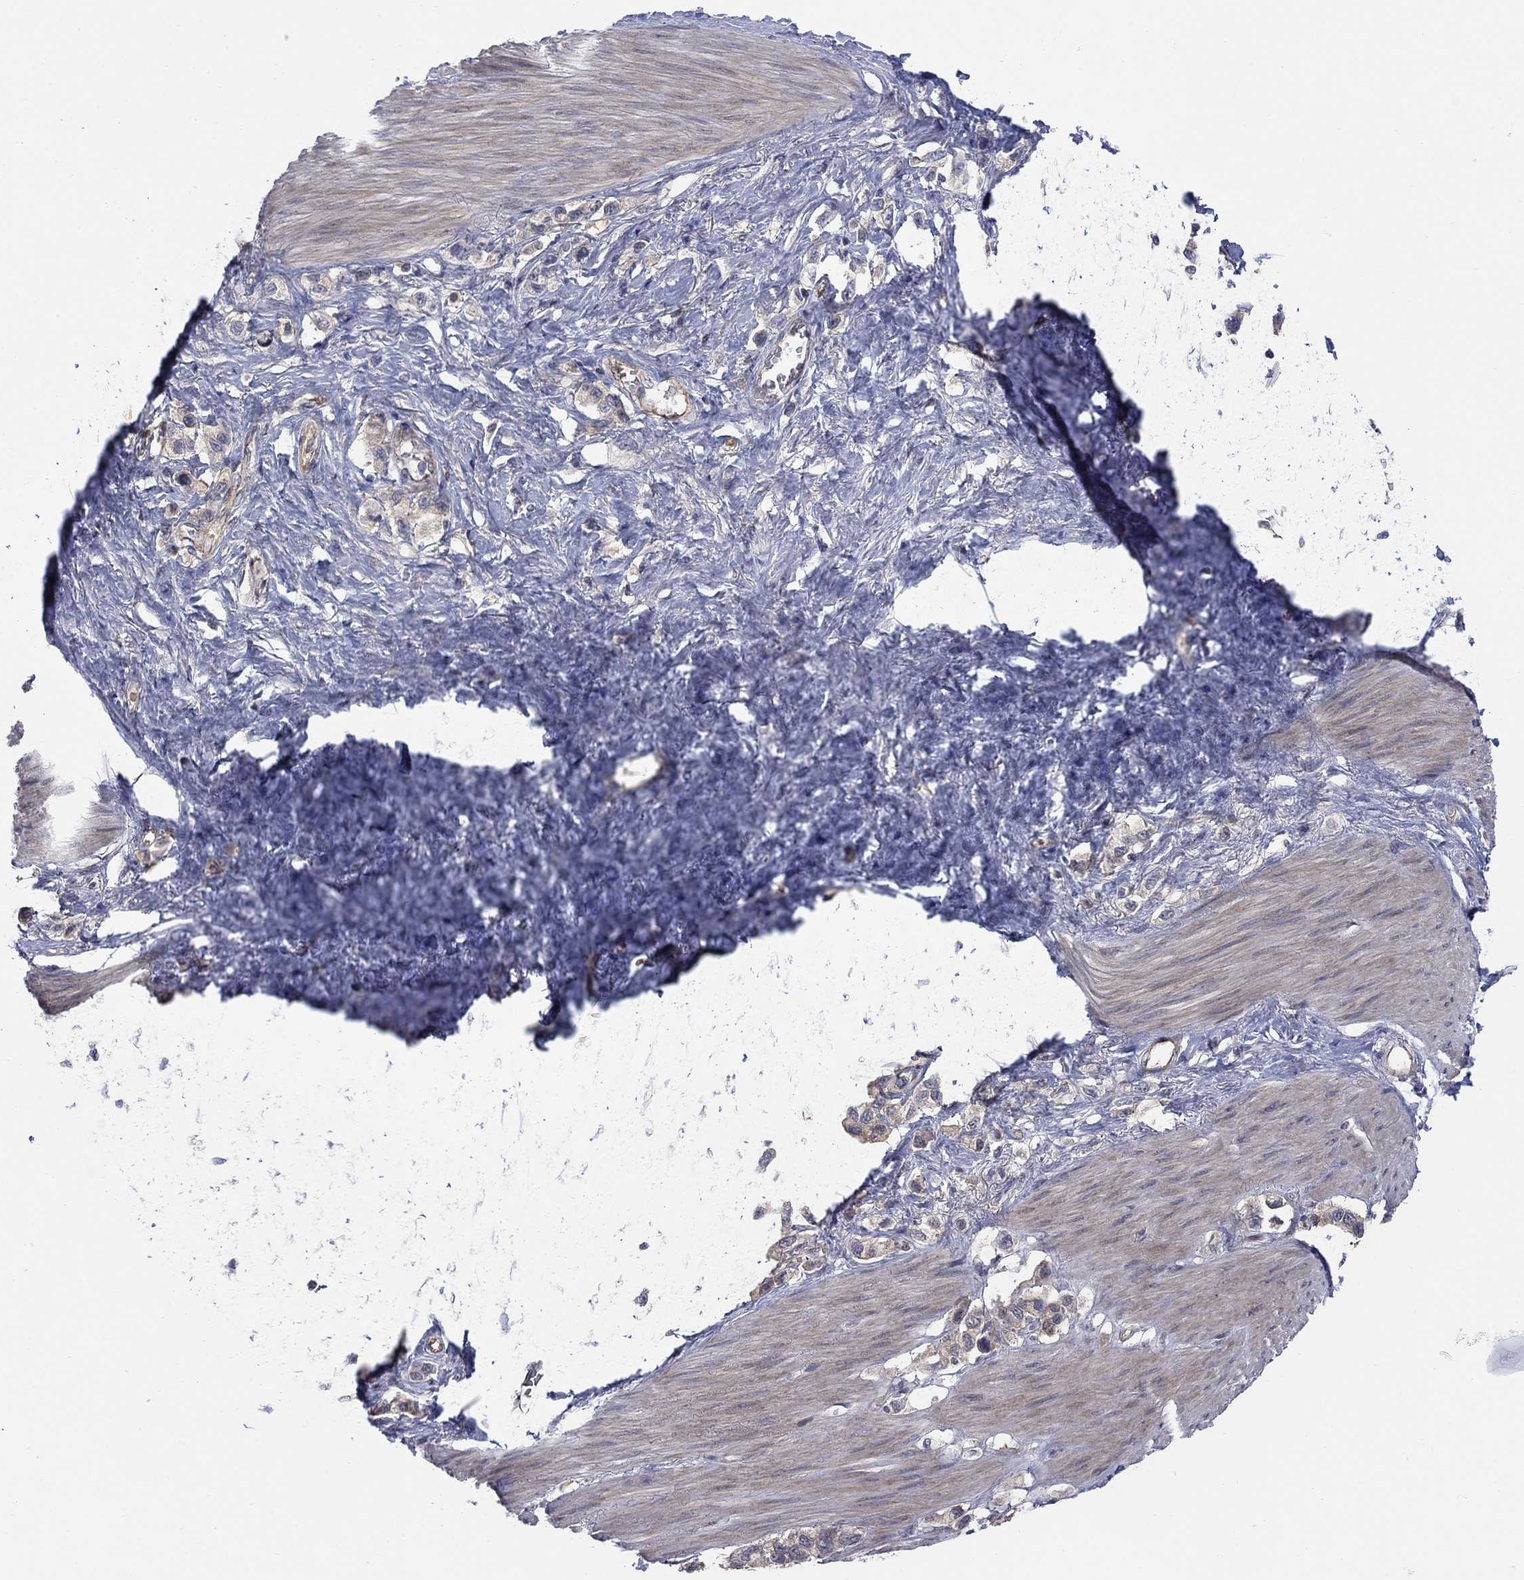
{"staining": {"intensity": "negative", "quantity": "none", "location": "none"}, "tissue": "stomach cancer", "cell_type": "Tumor cells", "image_type": "cancer", "snomed": [{"axis": "morphology", "description": "Normal tissue, NOS"}, {"axis": "morphology", "description": "Adenocarcinoma, NOS"}, {"axis": "morphology", "description": "Adenocarcinoma, High grade"}, {"axis": "topography", "description": "Stomach, upper"}, {"axis": "topography", "description": "Stomach"}], "caption": "This is an immunohistochemistry image of high-grade adenocarcinoma (stomach). There is no expression in tumor cells.", "gene": "PDZD2", "patient": {"sex": "female", "age": 65}}